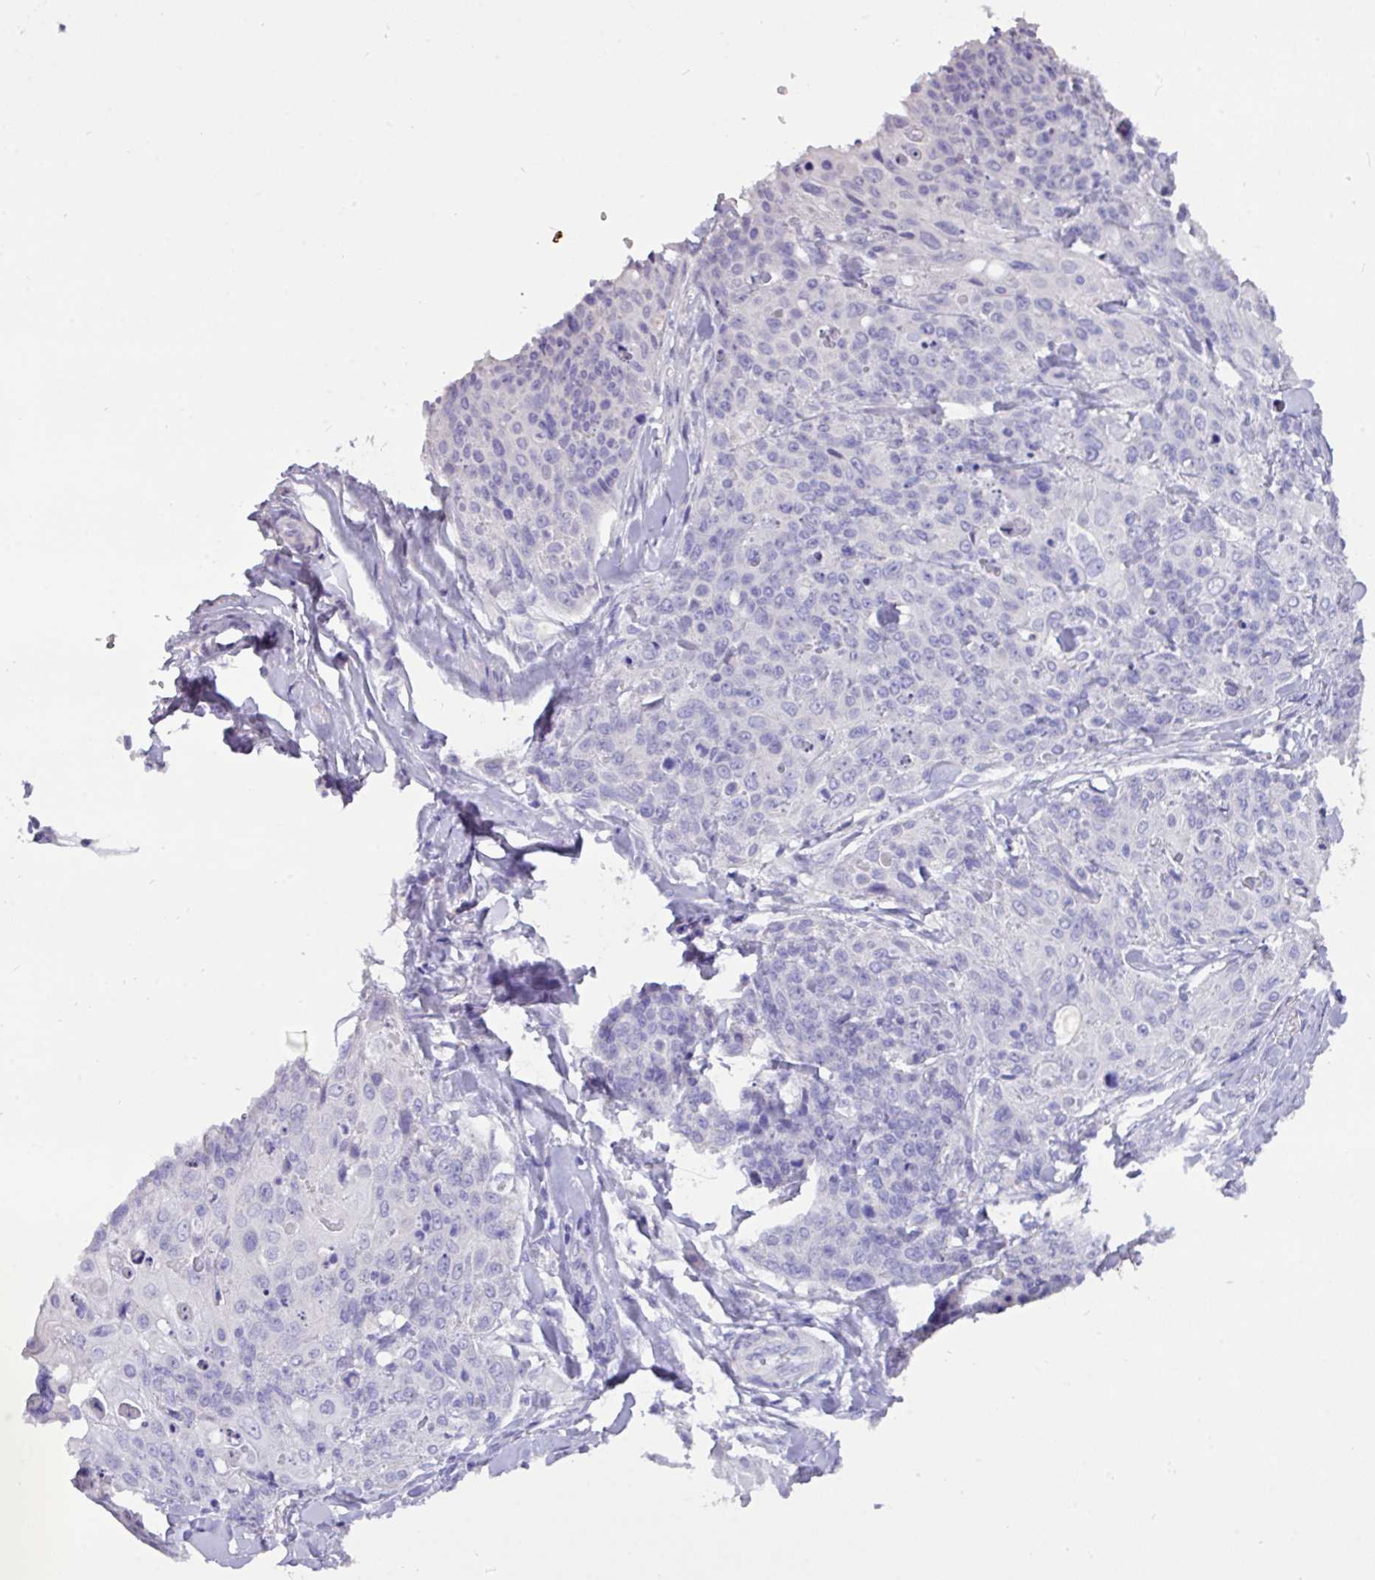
{"staining": {"intensity": "negative", "quantity": "none", "location": "none"}, "tissue": "skin cancer", "cell_type": "Tumor cells", "image_type": "cancer", "snomed": [{"axis": "morphology", "description": "Squamous cell carcinoma, NOS"}, {"axis": "topography", "description": "Skin"}, {"axis": "topography", "description": "Vulva"}], "caption": "Tumor cells show no significant protein expression in skin cancer (squamous cell carcinoma).", "gene": "EPCAM", "patient": {"sex": "female", "age": 85}}